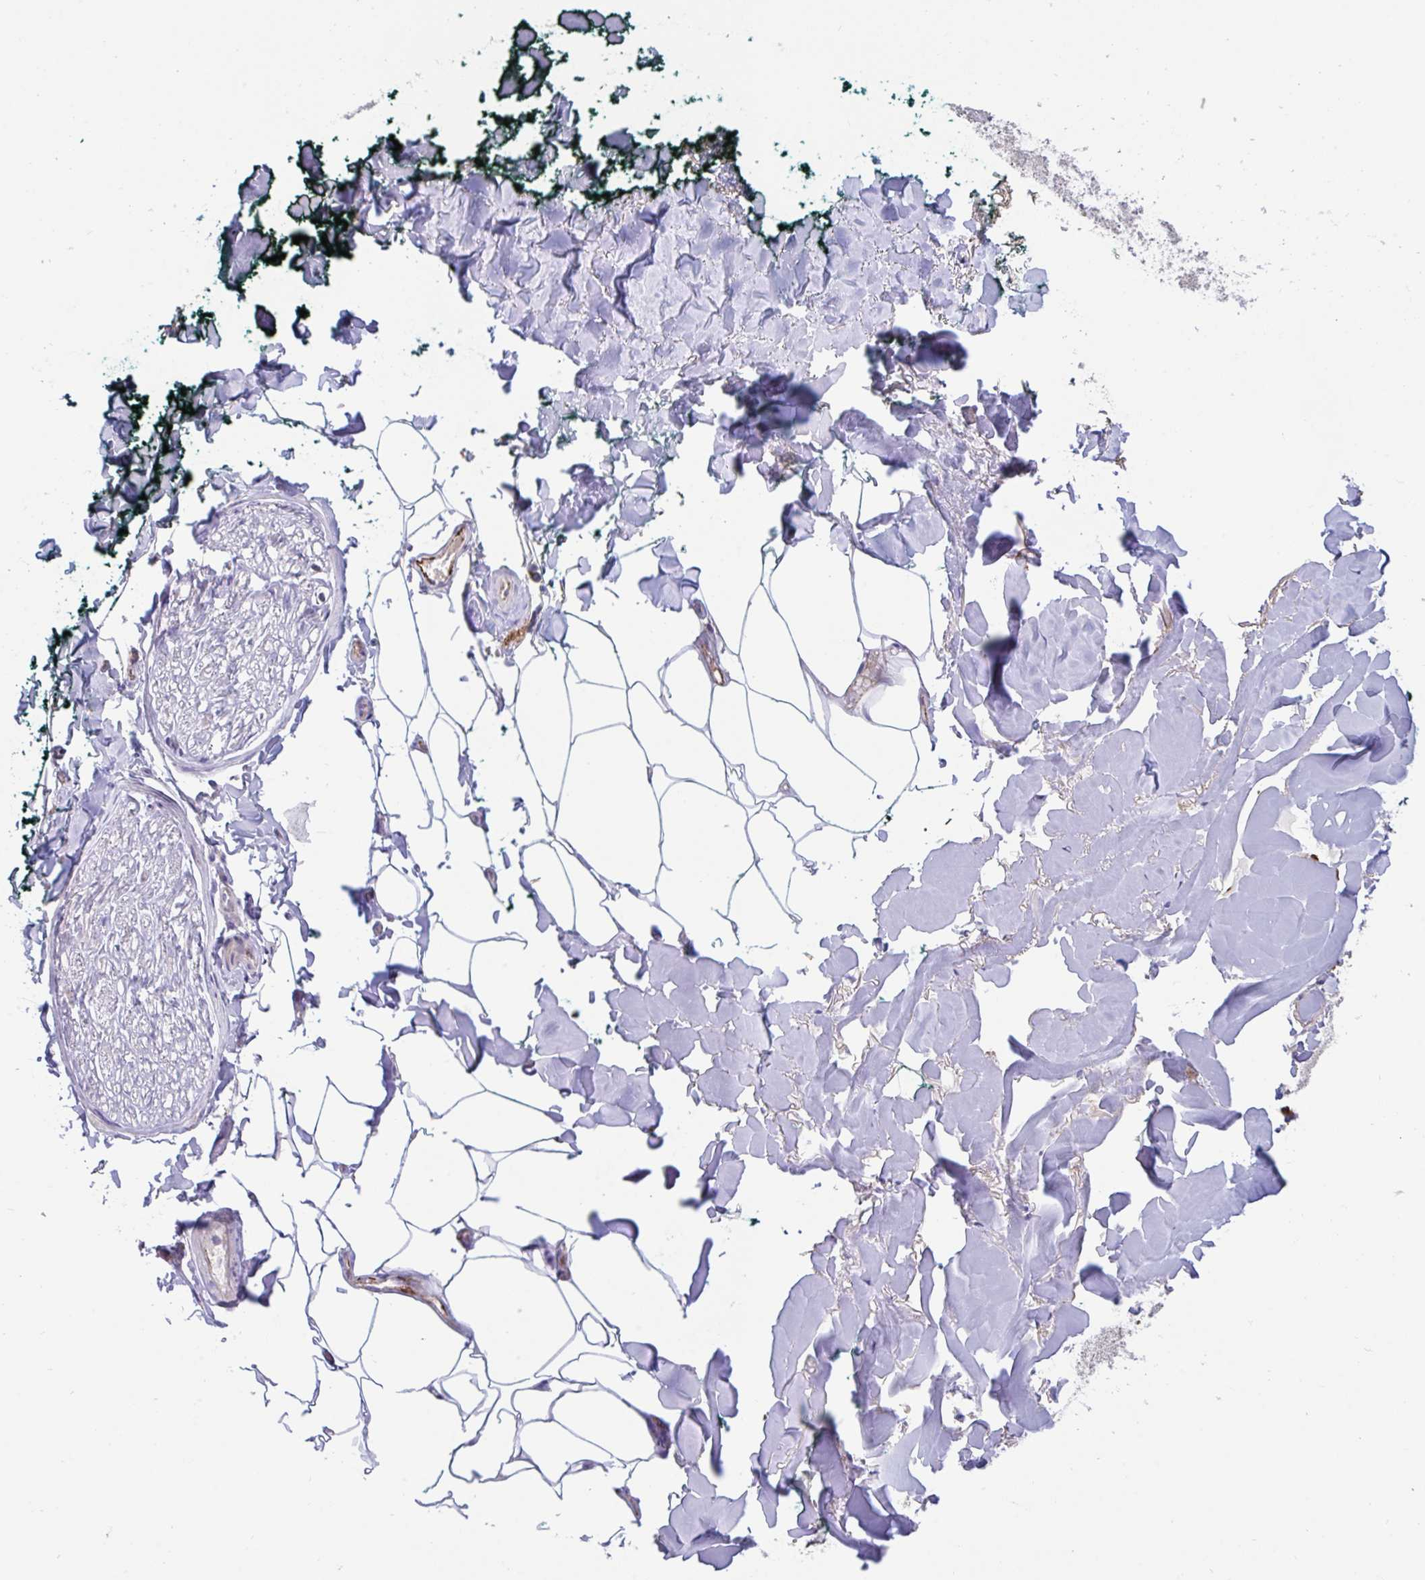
{"staining": {"intensity": "negative", "quantity": "none", "location": "none"}, "tissue": "adipose tissue", "cell_type": "Adipocytes", "image_type": "normal", "snomed": [{"axis": "morphology", "description": "Normal tissue, NOS"}, {"axis": "topography", "description": "Skin"}, {"axis": "topography", "description": "Peripheral nerve tissue"}], "caption": "An immunohistochemistry photomicrograph of benign adipose tissue is shown. There is no staining in adipocytes of adipose tissue.", "gene": "IL37", "patient": {"sex": "female", "age": 45}}